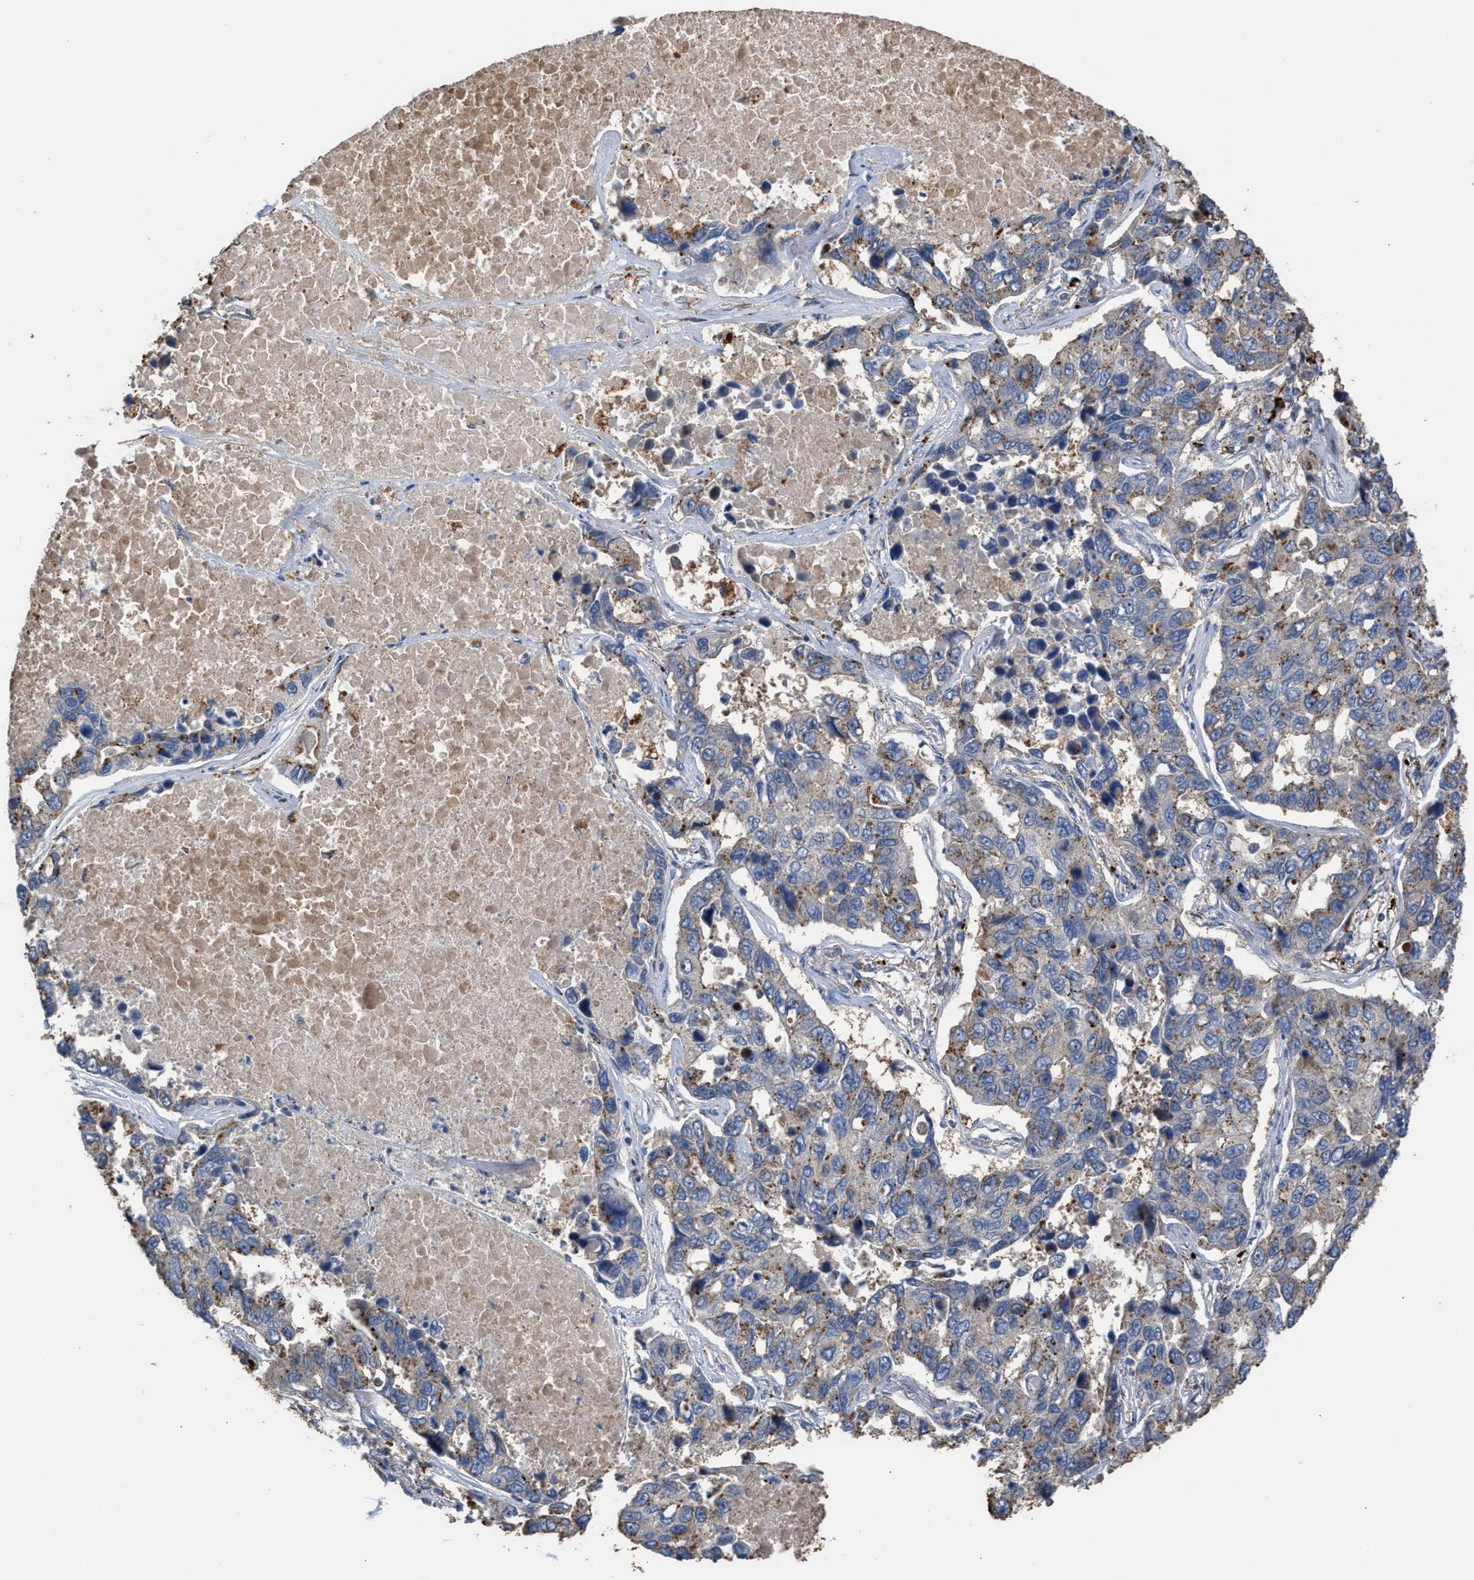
{"staining": {"intensity": "weak", "quantity": "25%-75%", "location": "cytoplasmic/membranous"}, "tissue": "lung cancer", "cell_type": "Tumor cells", "image_type": "cancer", "snomed": [{"axis": "morphology", "description": "Adenocarcinoma, NOS"}, {"axis": "topography", "description": "Lung"}], "caption": "This is a histology image of immunohistochemistry (IHC) staining of adenocarcinoma (lung), which shows weak staining in the cytoplasmic/membranous of tumor cells.", "gene": "ELMO3", "patient": {"sex": "male", "age": 64}}